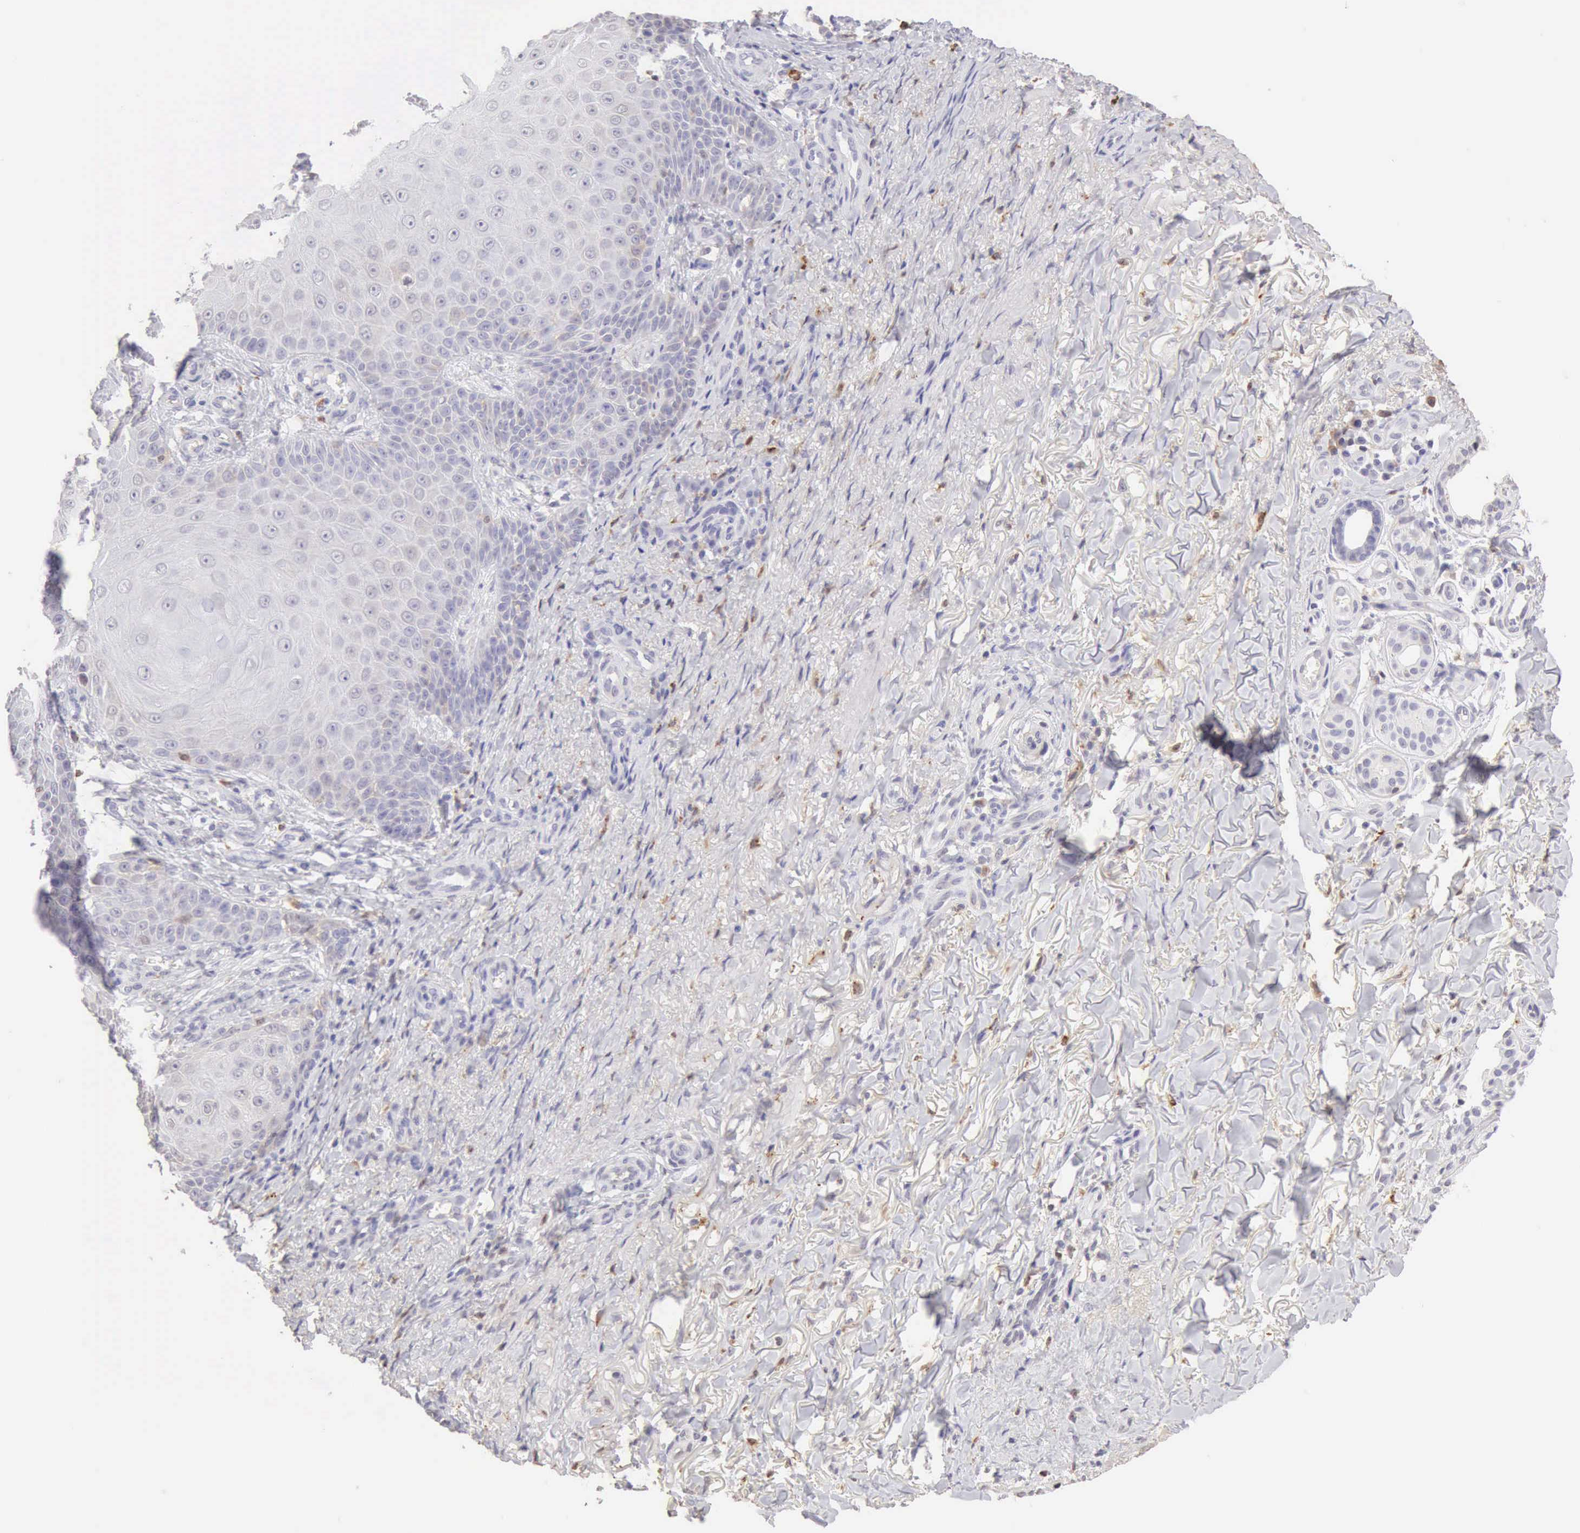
{"staining": {"intensity": "negative", "quantity": "none", "location": "none"}, "tissue": "skin cancer", "cell_type": "Tumor cells", "image_type": "cancer", "snomed": [{"axis": "morphology", "description": "Basal cell carcinoma"}, {"axis": "topography", "description": "Skin"}], "caption": "Skin basal cell carcinoma was stained to show a protein in brown. There is no significant expression in tumor cells.", "gene": "RNASE1", "patient": {"sex": "male", "age": 81}}